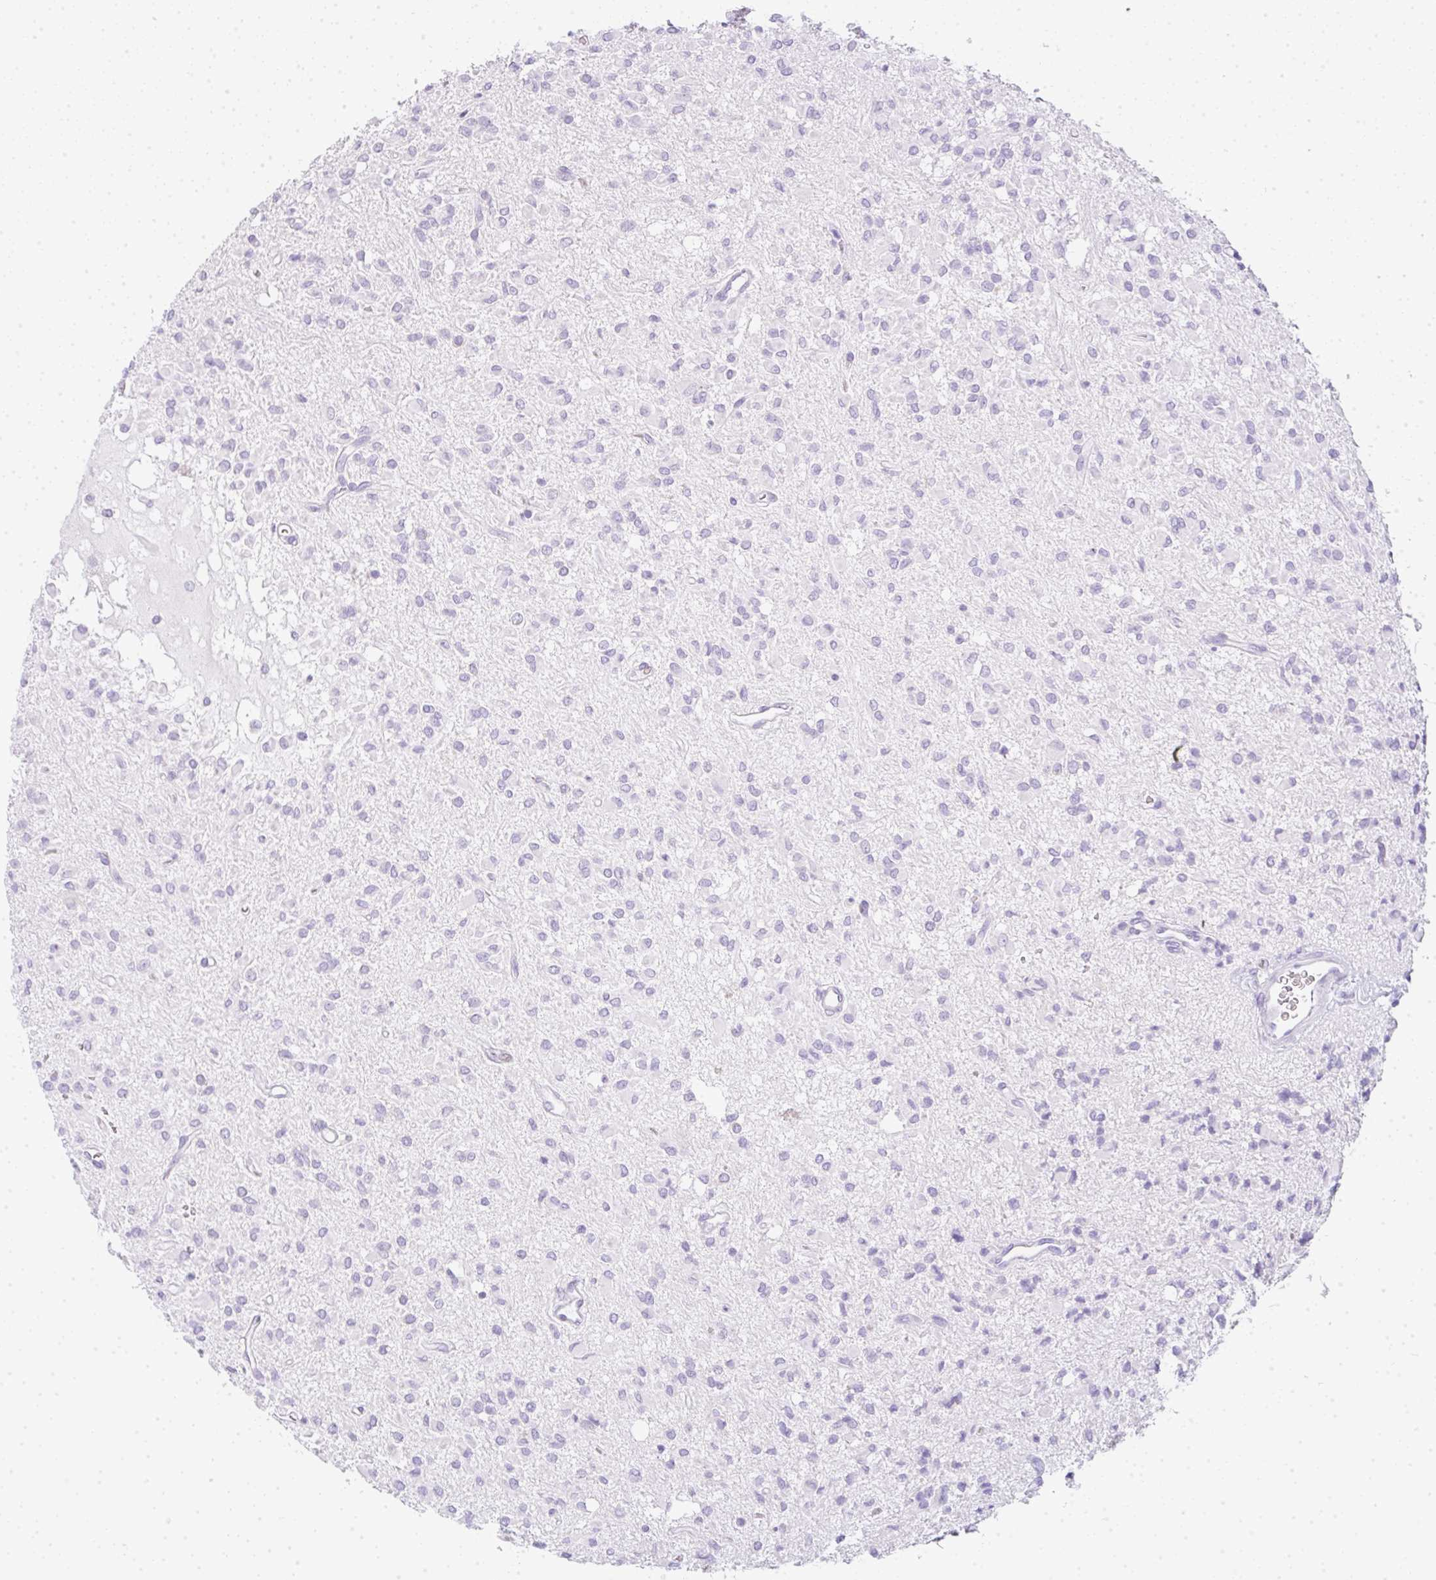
{"staining": {"intensity": "negative", "quantity": "none", "location": "none"}, "tissue": "glioma", "cell_type": "Tumor cells", "image_type": "cancer", "snomed": [{"axis": "morphology", "description": "Glioma, malignant, Low grade"}, {"axis": "topography", "description": "Brain"}], "caption": "An image of human malignant glioma (low-grade) is negative for staining in tumor cells.", "gene": "LPAR4", "patient": {"sex": "female", "age": 33}}